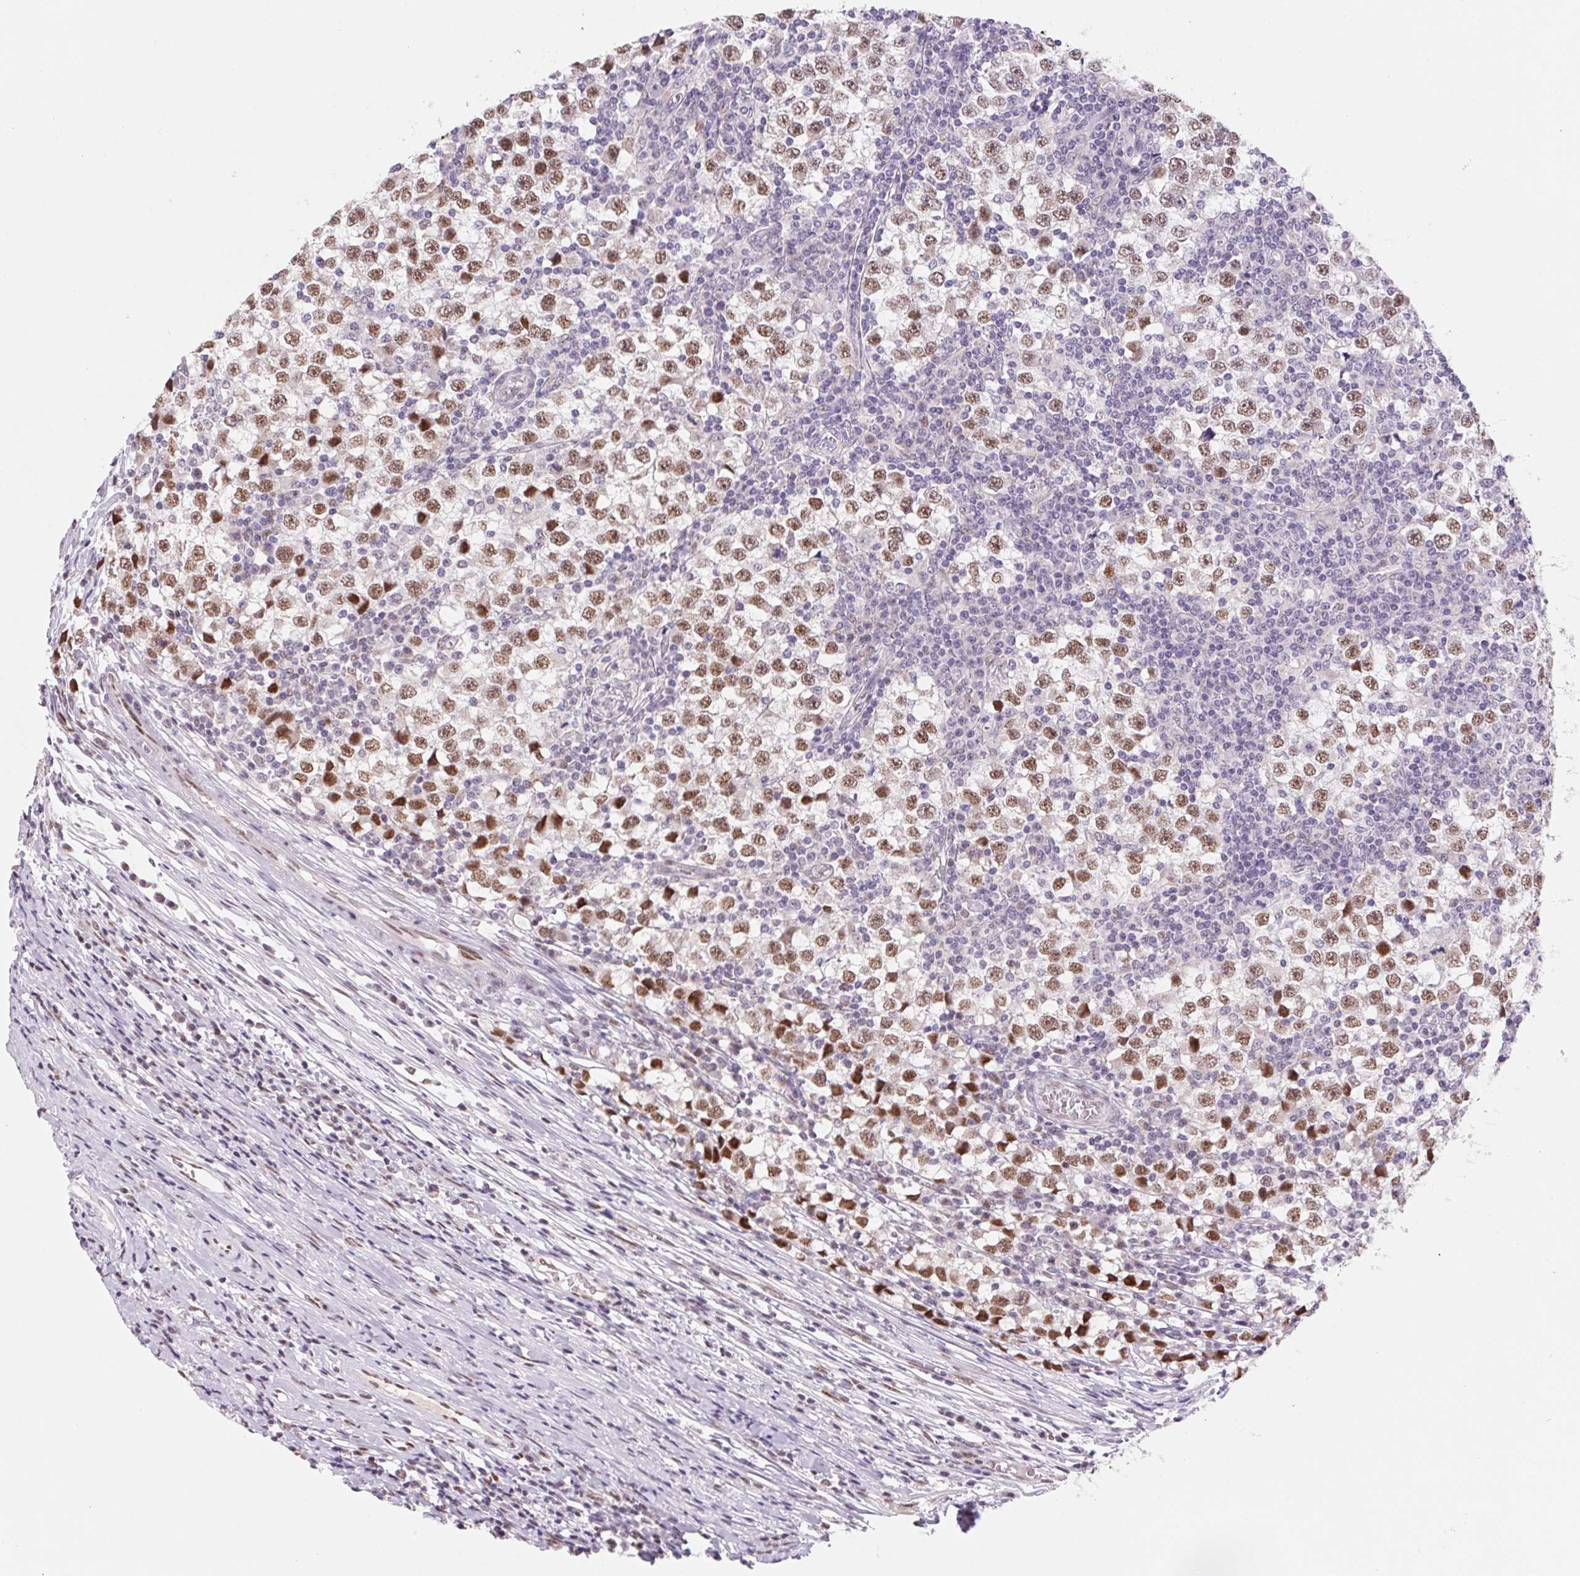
{"staining": {"intensity": "moderate", "quantity": ">75%", "location": "nuclear"}, "tissue": "testis cancer", "cell_type": "Tumor cells", "image_type": "cancer", "snomed": [{"axis": "morphology", "description": "Seminoma, NOS"}, {"axis": "topography", "description": "Testis"}], "caption": "Immunohistochemistry (IHC) (DAB (3,3'-diaminobenzidine)) staining of human testis cancer exhibits moderate nuclear protein staining in approximately >75% of tumor cells.", "gene": "DPPA5", "patient": {"sex": "male", "age": 65}}